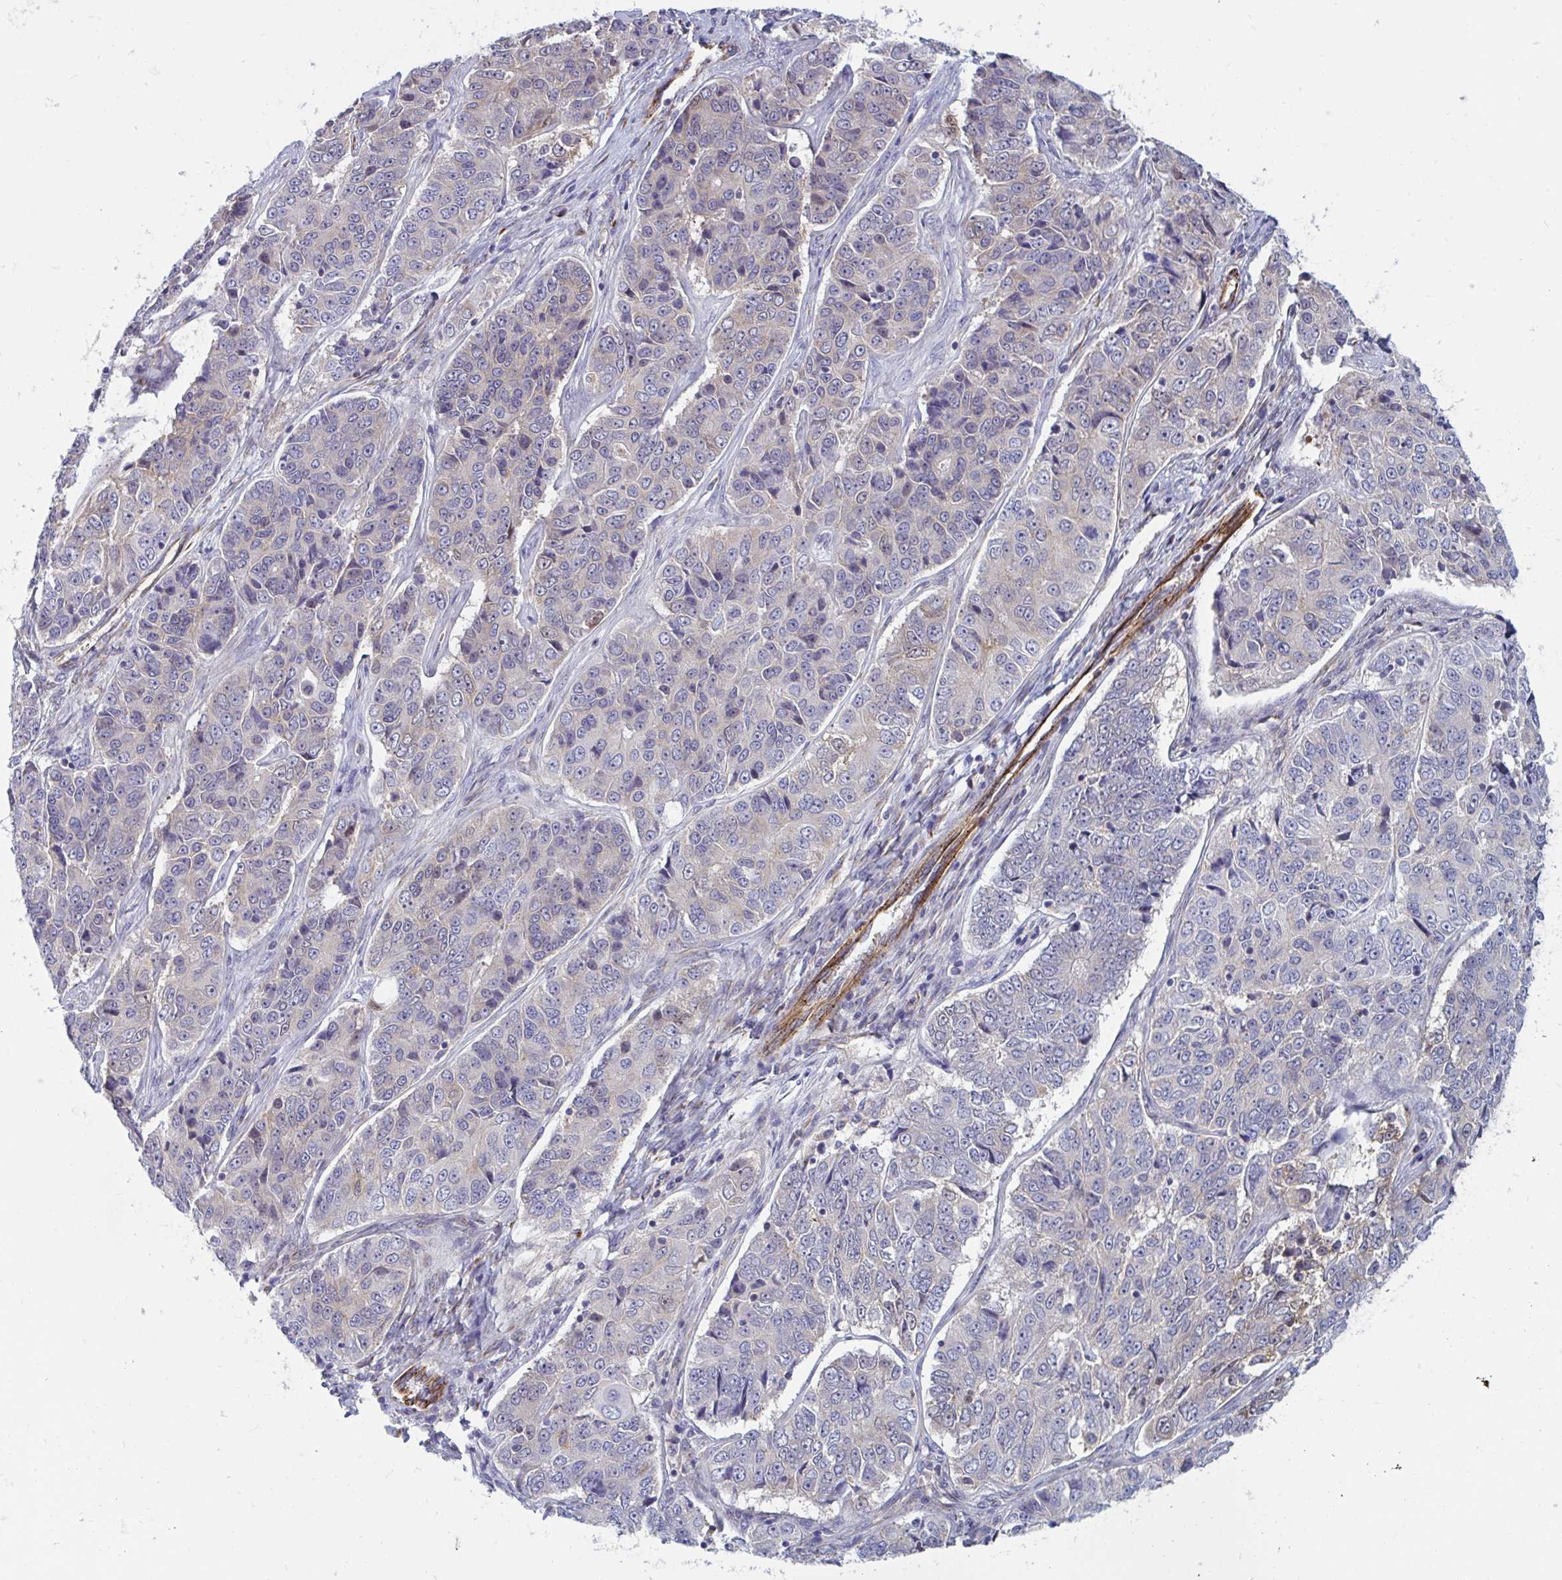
{"staining": {"intensity": "weak", "quantity": "<25%", "location": "cytoplasmic/membranous"}, "tissue": "ovarian cancer", "cell_type": "Tumor cells", "image_type": "cancer", "snomed": [{"axis": "morphology", "description": "Carcinoma, endometroid"}, {"axis": "topography", "description": "Ovary"}], "caption": "Ovarian cancer was stained to show a protein in brown. There is no significant staining in tumor cells. Brightfield microscopy of IHC stained with DAB (brown) and hematoxylin (blue), captured at high magnification.", "gene": "SLC9A6", "patient": {"sex": "female", "age": 51}}